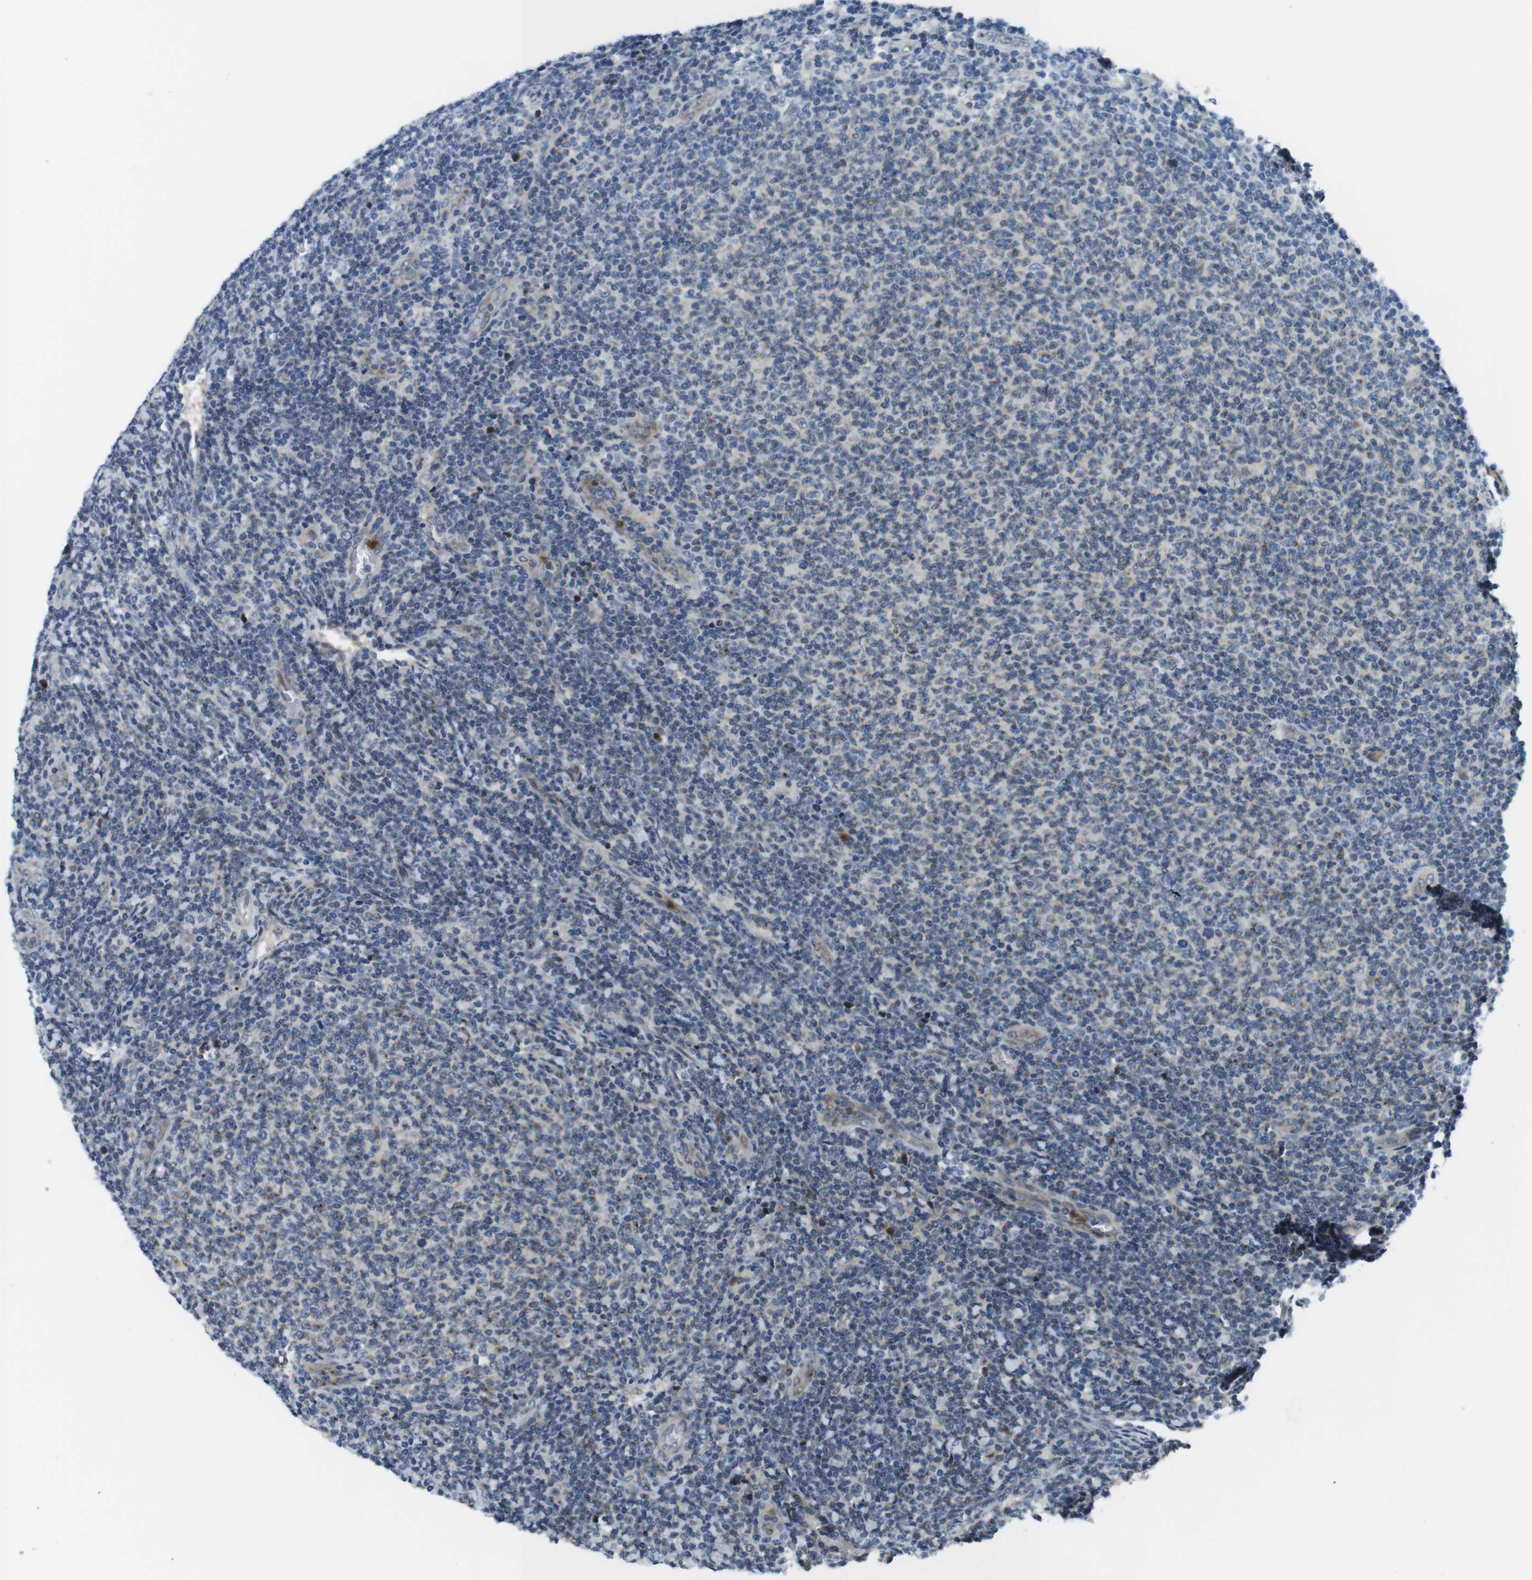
{"staining": {"intensity": "negative", "quantity": "none", "location": "none"}, "tissue": "lymphoma", "cell_type": "Tumor cells", "image_type": "cancer", "snomed": [{"axis": "morphology", "description": "Malignant lymphoma, non-Hodgkin's type, Low grade"}, {"axis": "topography", "description": "Lymph node"}], "caption": "Tumor cells are negative for protein expression in human malignant lymphoma, non-Hodgkin's type (low-grade).", "gene": "ZDHHC3", "patient": {"sex": "male", "age": 66}}